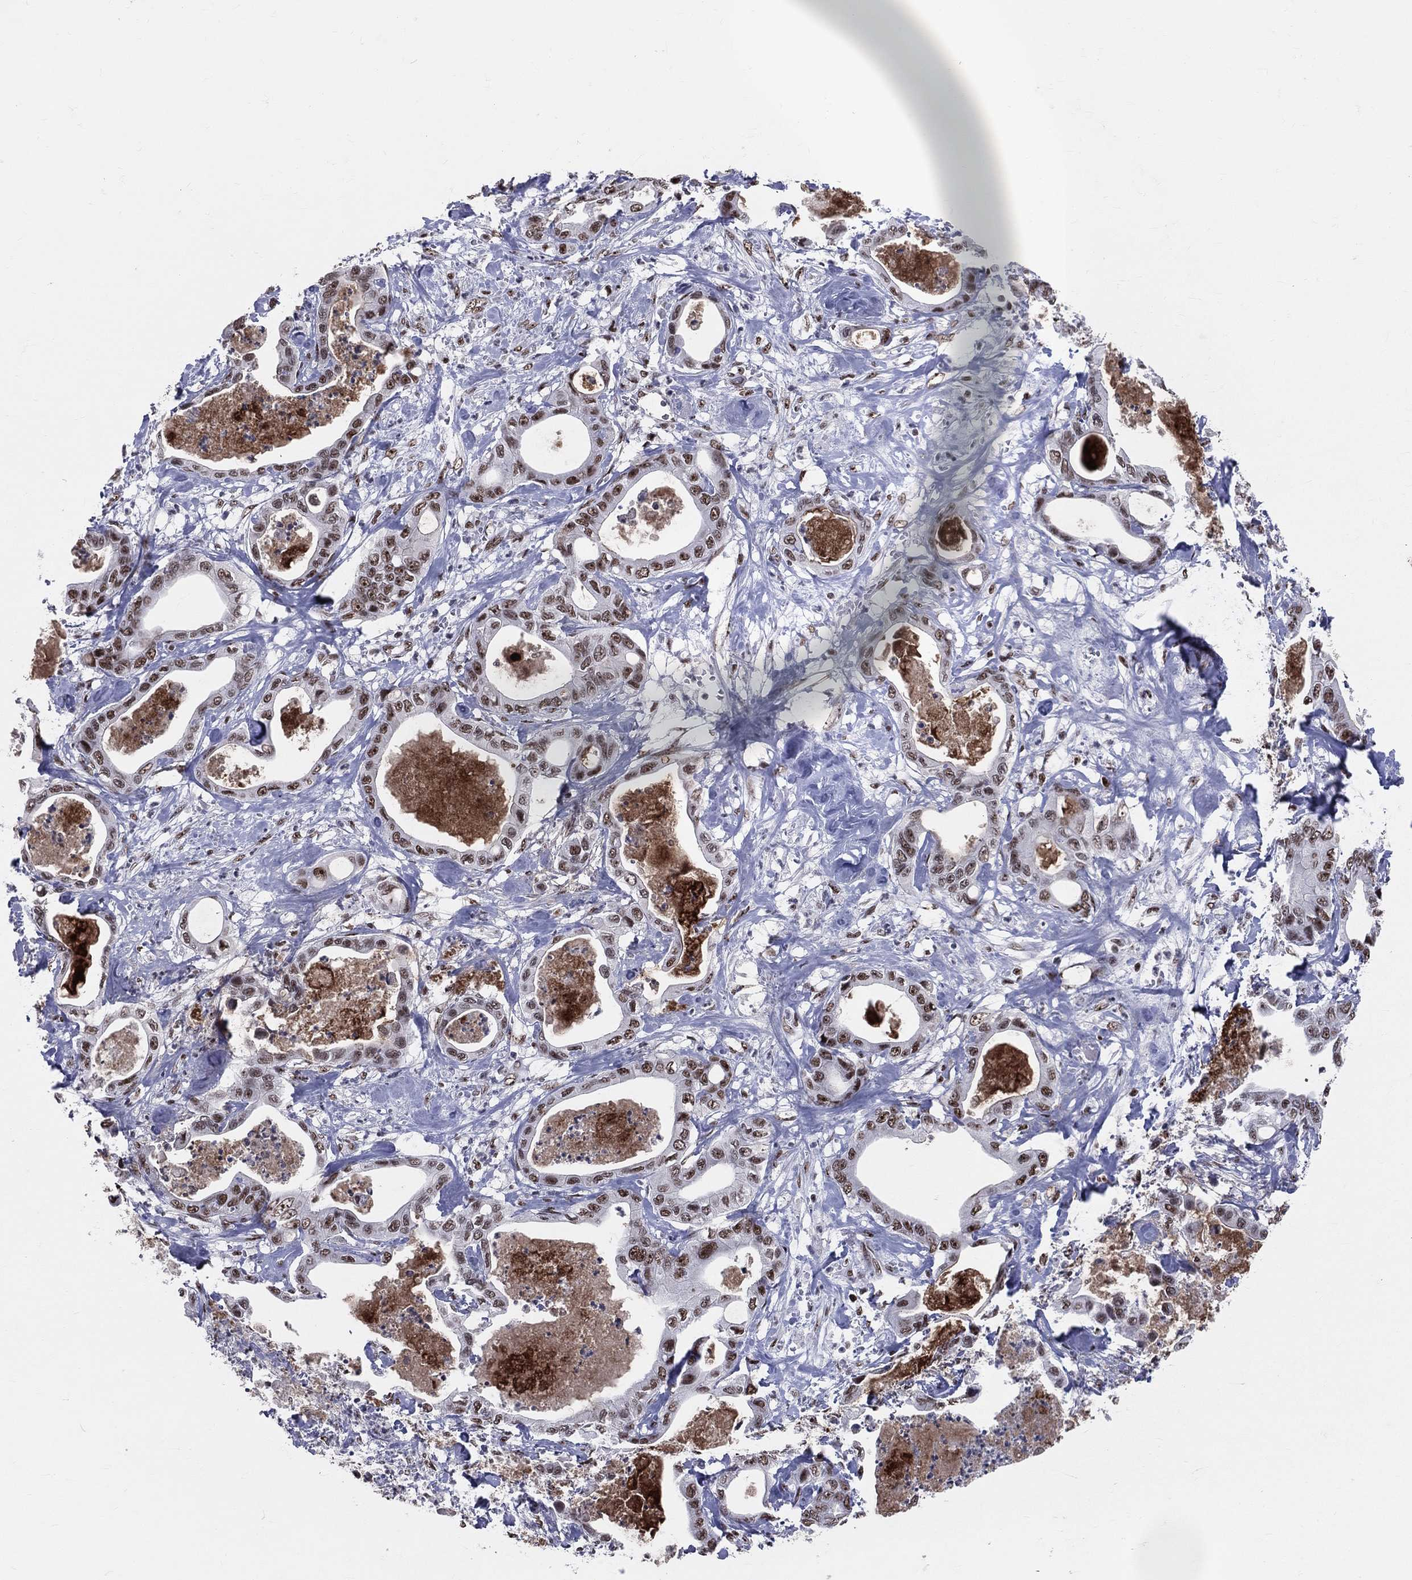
{"staining": {"intensity": "strong", "quantity": ">75%", "location": "nuclear"}, "tissue": "pancreatic cancer", "cell_type": "Tumor cells", "image_type": "cancer", "snomed": [{"axis": "morphology", "description": "Adenocarcinoma, NOS"}, {"axis": "topography", "description": "Pancreas"}], "caption": "This histopathology image reveals IHC staining of human pancreatic adenocarcinoma, with high strong nuclear expression in approximately >75% of tumor cells.", "gene": "CDK7", "patient": {"sex": "male", "age": 71}}